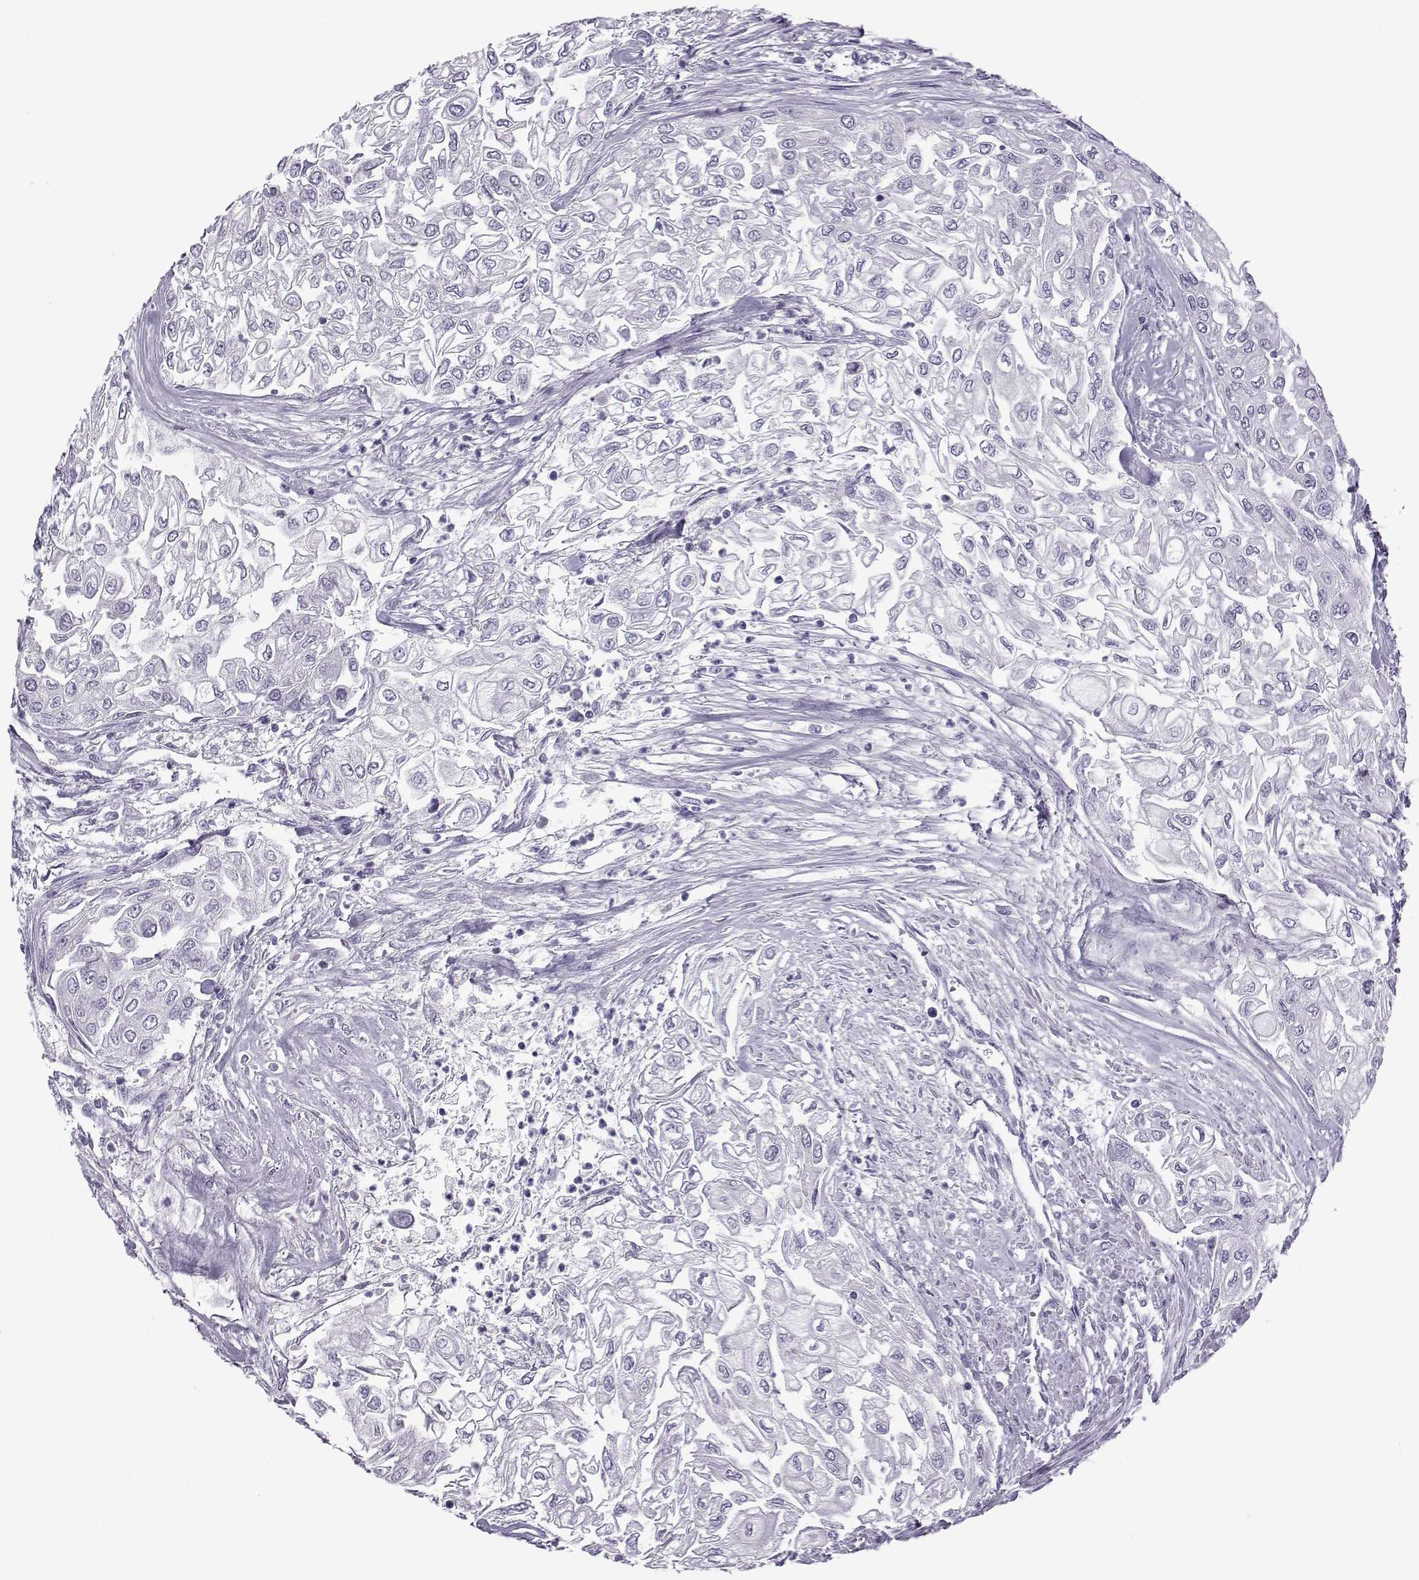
{"staining": {"intensity": "negative", "quantity": "none", "location": "none"}, "tissue": "urothelial cancer", "cell_type": "Tumor cells", "image_type": "cancer", "snomed": [{"axis": "morphology", "description": "Urothelial carcinoma, High grade"}, {"axis": "topography", "description": "Urinary bladder"}], "caption": "DAB immunohistochemical staining of human high-grade urothelial carcinoma reveals no significant expression in tumor cells. Brightfield microscopy of IHC stained with DAB (brown) and hematoxylin (blue), captured at high magnification.", "gene": "OIP5", "patient": {"sex": "male", "age": 62}}